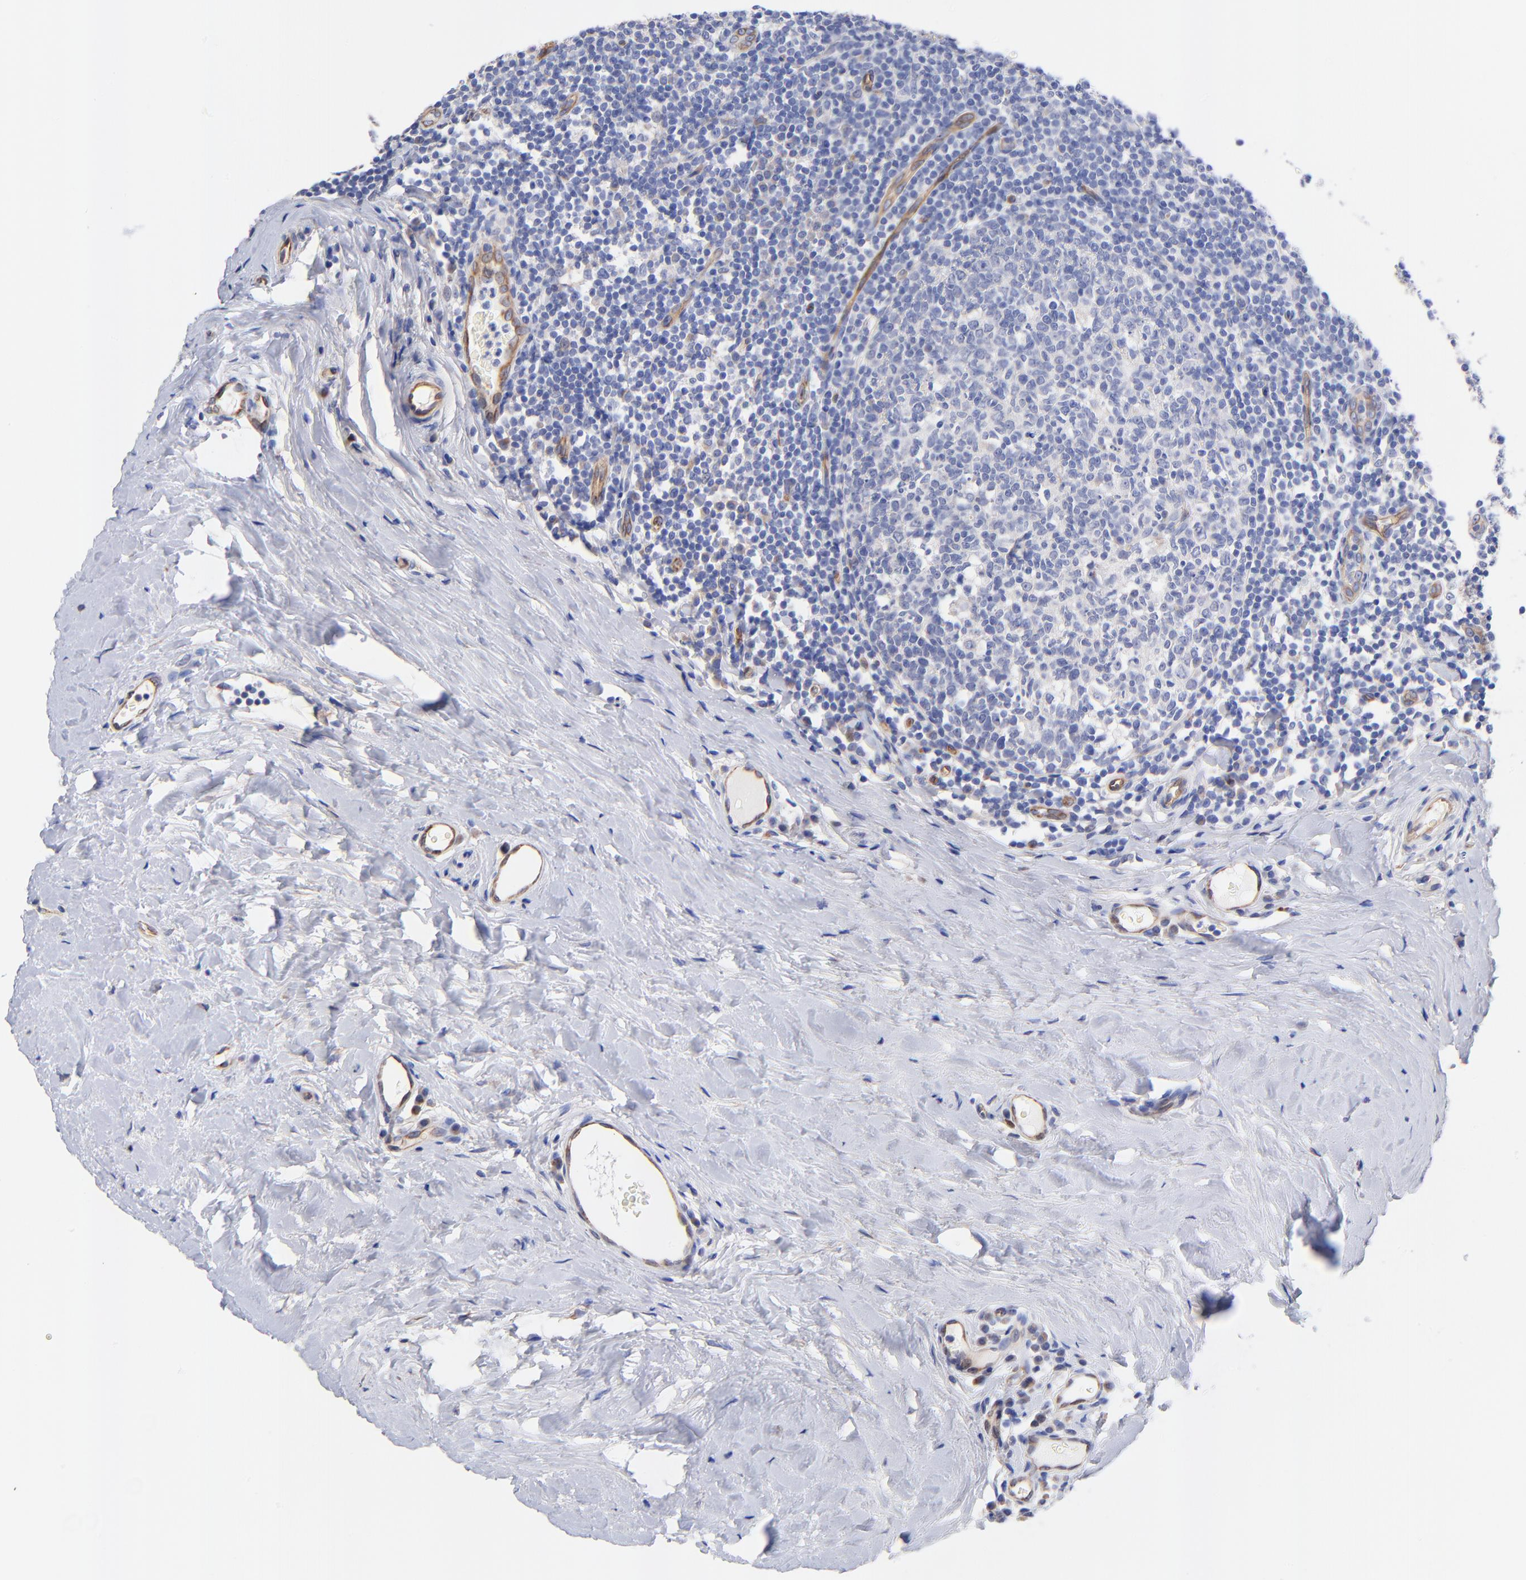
{"staining": {"intensity": "negative", "quantity": "none", "location": "none"}, "tissue": "tonsil", "cell_type": "Germinal center cells", "image_type": "normal", "snomed": [{"axis": "morphology", "description": "Normal tissue, NOS"}, {"axis": "topography", "description": "Tonsil"}], "caption": "An image of human tonsil is negative for staining in germinal center cells. (DAB (3,3'-diaminobenzidine) immunohistochemistry with hematoxylin counter stain).", "gene": "SLC44A2", "patient": {"sex": "male", "age": 31}}